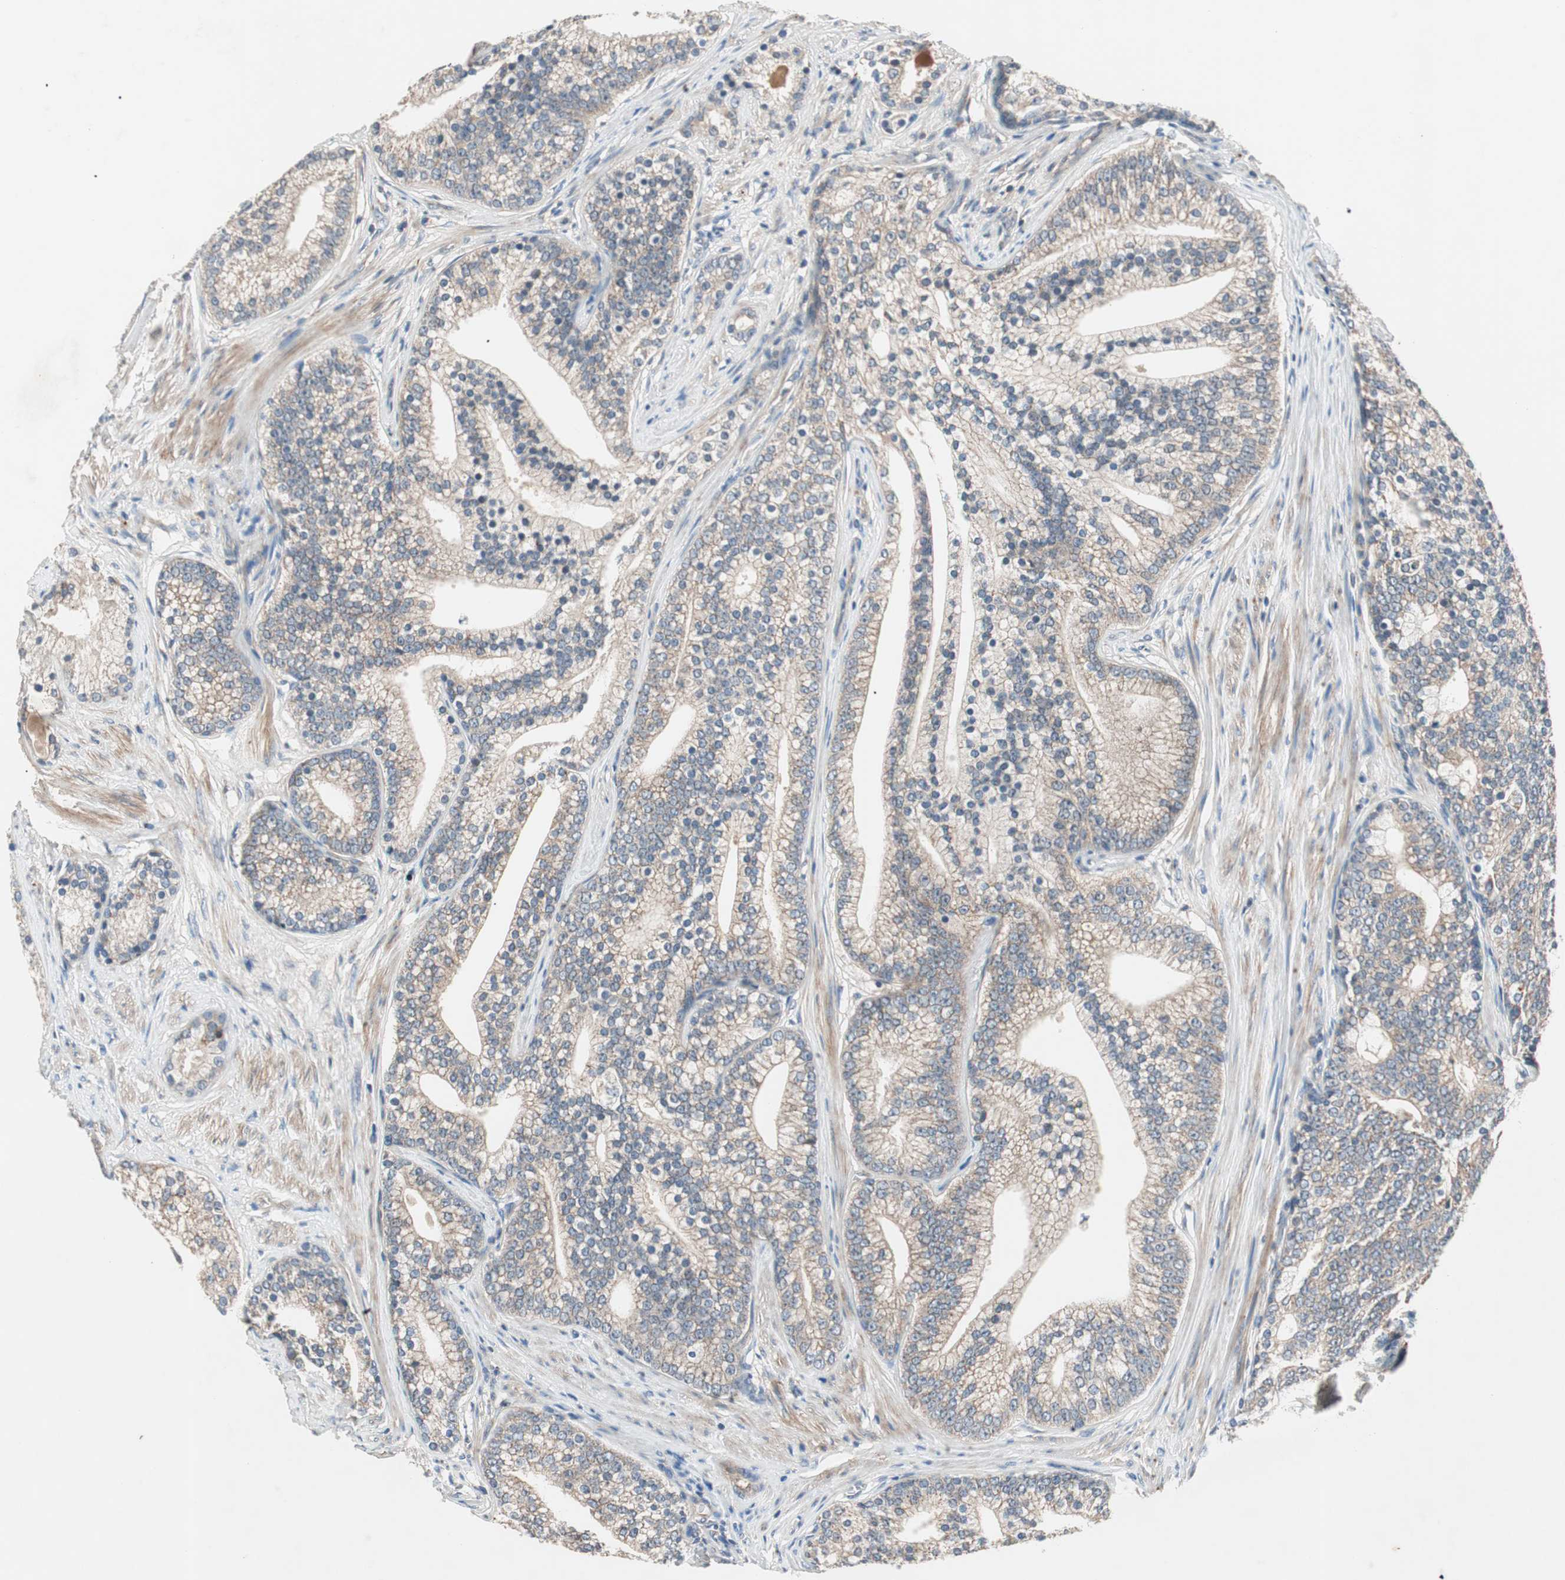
{"staining": {"intensity": "weak", "quantity": "25%-75%", "location": "cytoplasmic/membranous"}, "tissue": "prostate cancer", "cell_type": "Tumor cells", "image_type": "cancer", "snomed": [{"axis": "morphology", "description": "Adenocarcinoma, Low grade"}, {"axis": "topography", "description": "Prostate"}], "caption": "An immunohistochemistry image of neoplastic tissue is shown. Protein staining in brown labels weak cytoplasmic/membranous positivity in prostate cancer within tumor cells. Immunohistochemistry stains the protein of interest in brown and the nuclei are stained blue.", "gene": "HPN", "patient": {"sex": "male", "age": 71}}